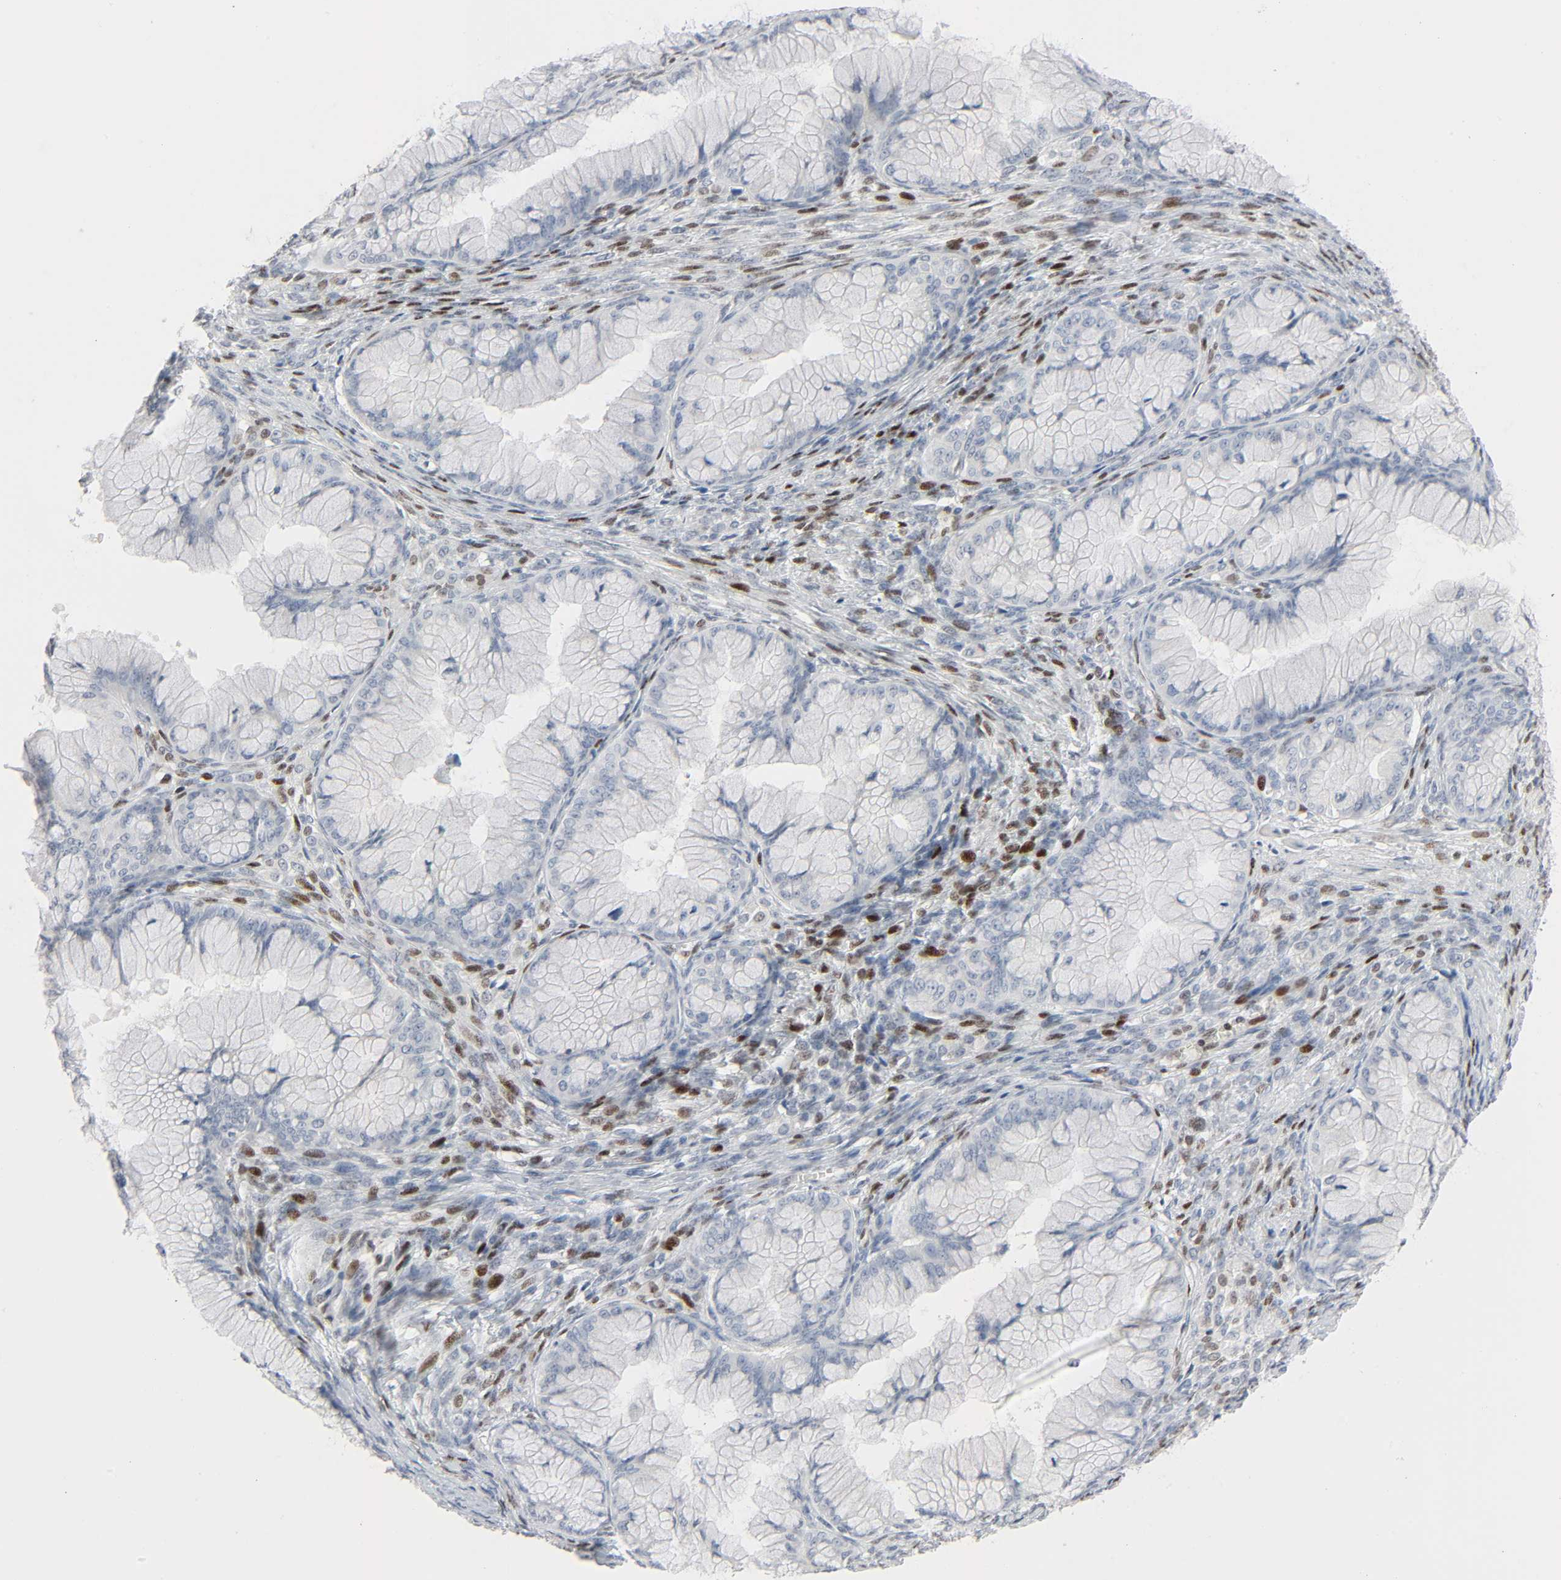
{"staining": {"intensity": "negative", "quantity": "none", "location": "none"}, "tissue": "ovarian cancer", "cell_type": "Tumor cells", "image_type": "cancer", "snomed": [{"axis": "morphology", "description": "Cystadenocarcinoma, mucinous, NOS"}, {"axis": "topography", "description": "Ovary"}], "caption": "Ovarian cancer (mucinous cystadenocarcinoma) stained for a protein using IHC reveals no positivity tumor cells.", "gene": "CREBBP", "patient": {"sex": "female", "age": 73}}